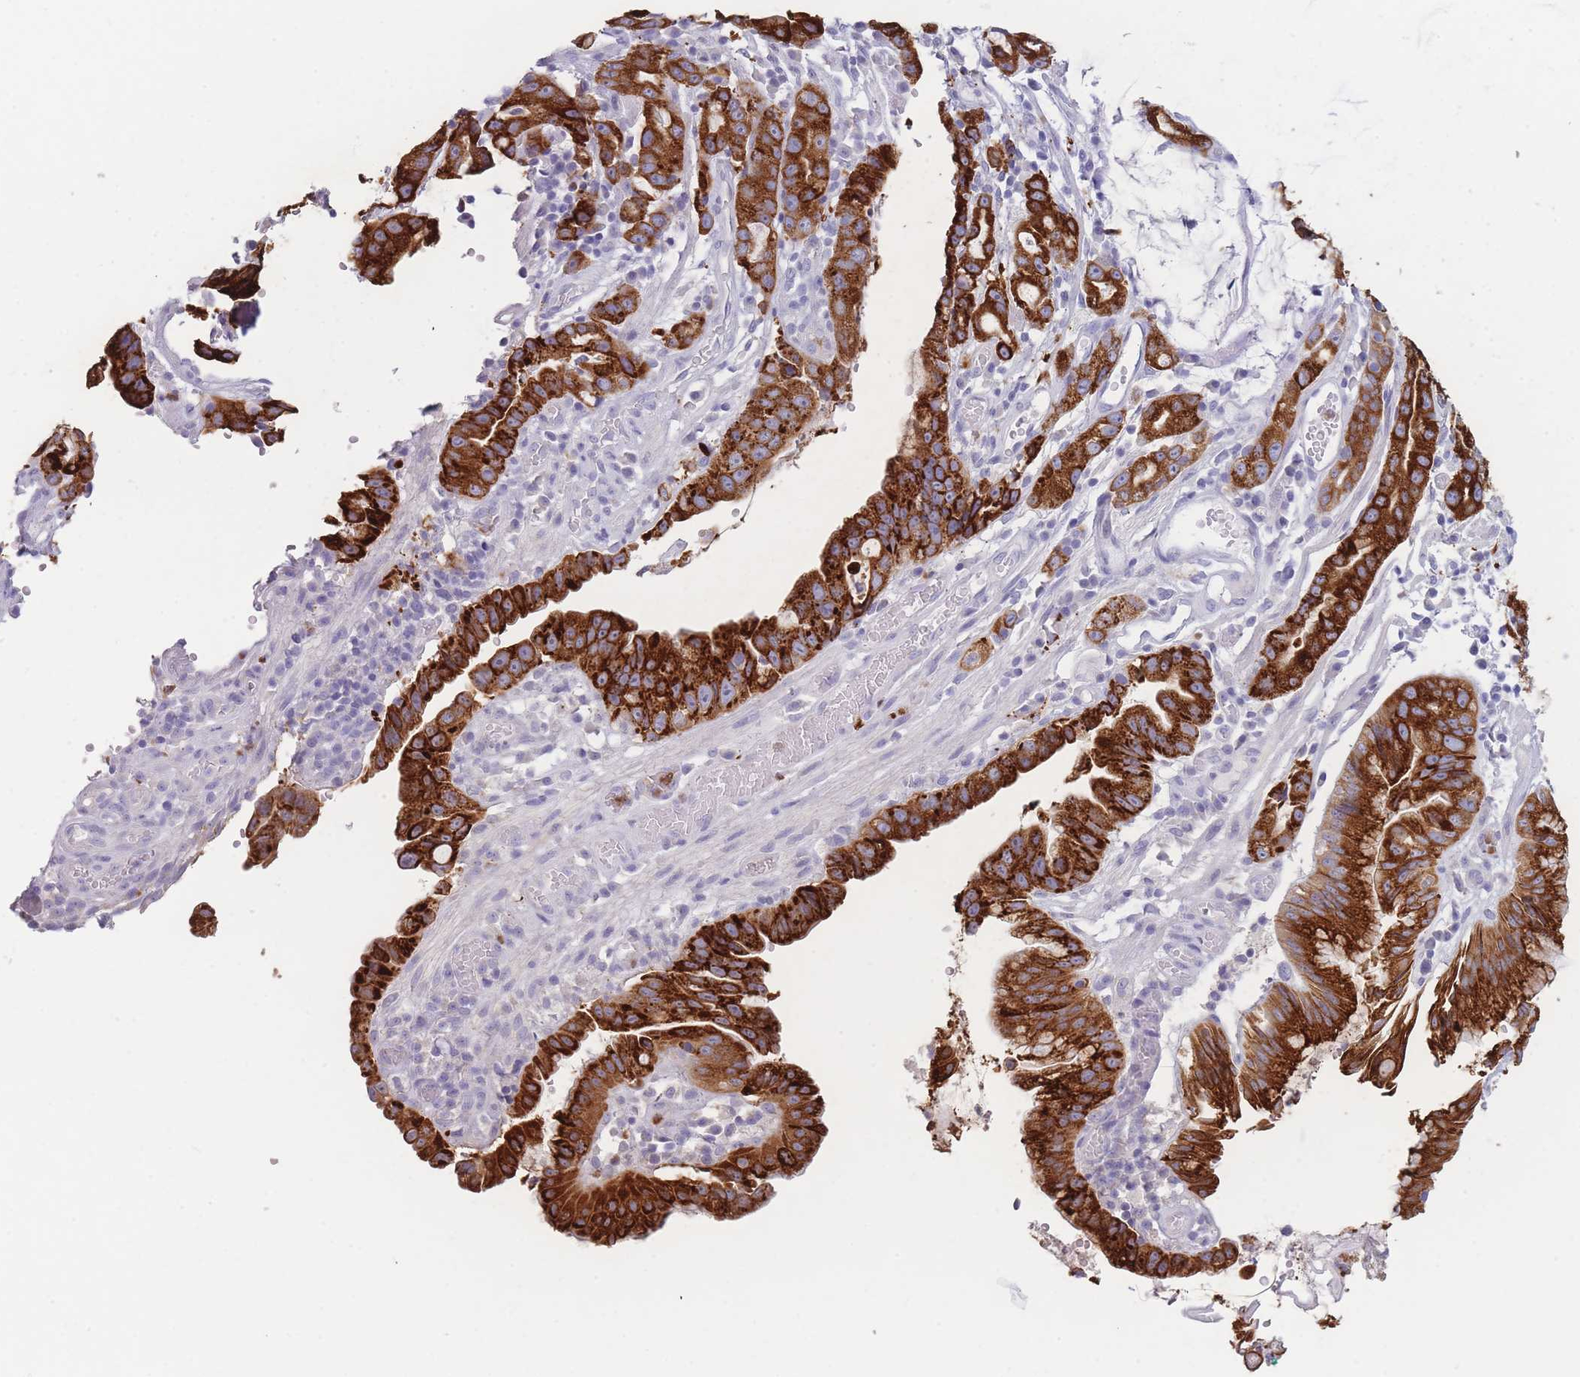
{"staining": {"intensity": "strong", "quantity": ">75%", "location": "cytoplasmic/membranous"}, "tissue": "stomach cancer", "cell_type": "Tumor cells", "image_type": "cancer", "snomed": [{"axis": "morphology", "description": "Adenocarcinoma, NOS"}, {"axis": "topography", "description": "Stomach"}], "caption": "Protein staining reveals strong cytoplasmic/membranous expression in about >75% of tumor cells in stomach cancer (adenocarcinoma).", "gene": "ZNF627", "patient": {"sex": "male", "age": 55}}